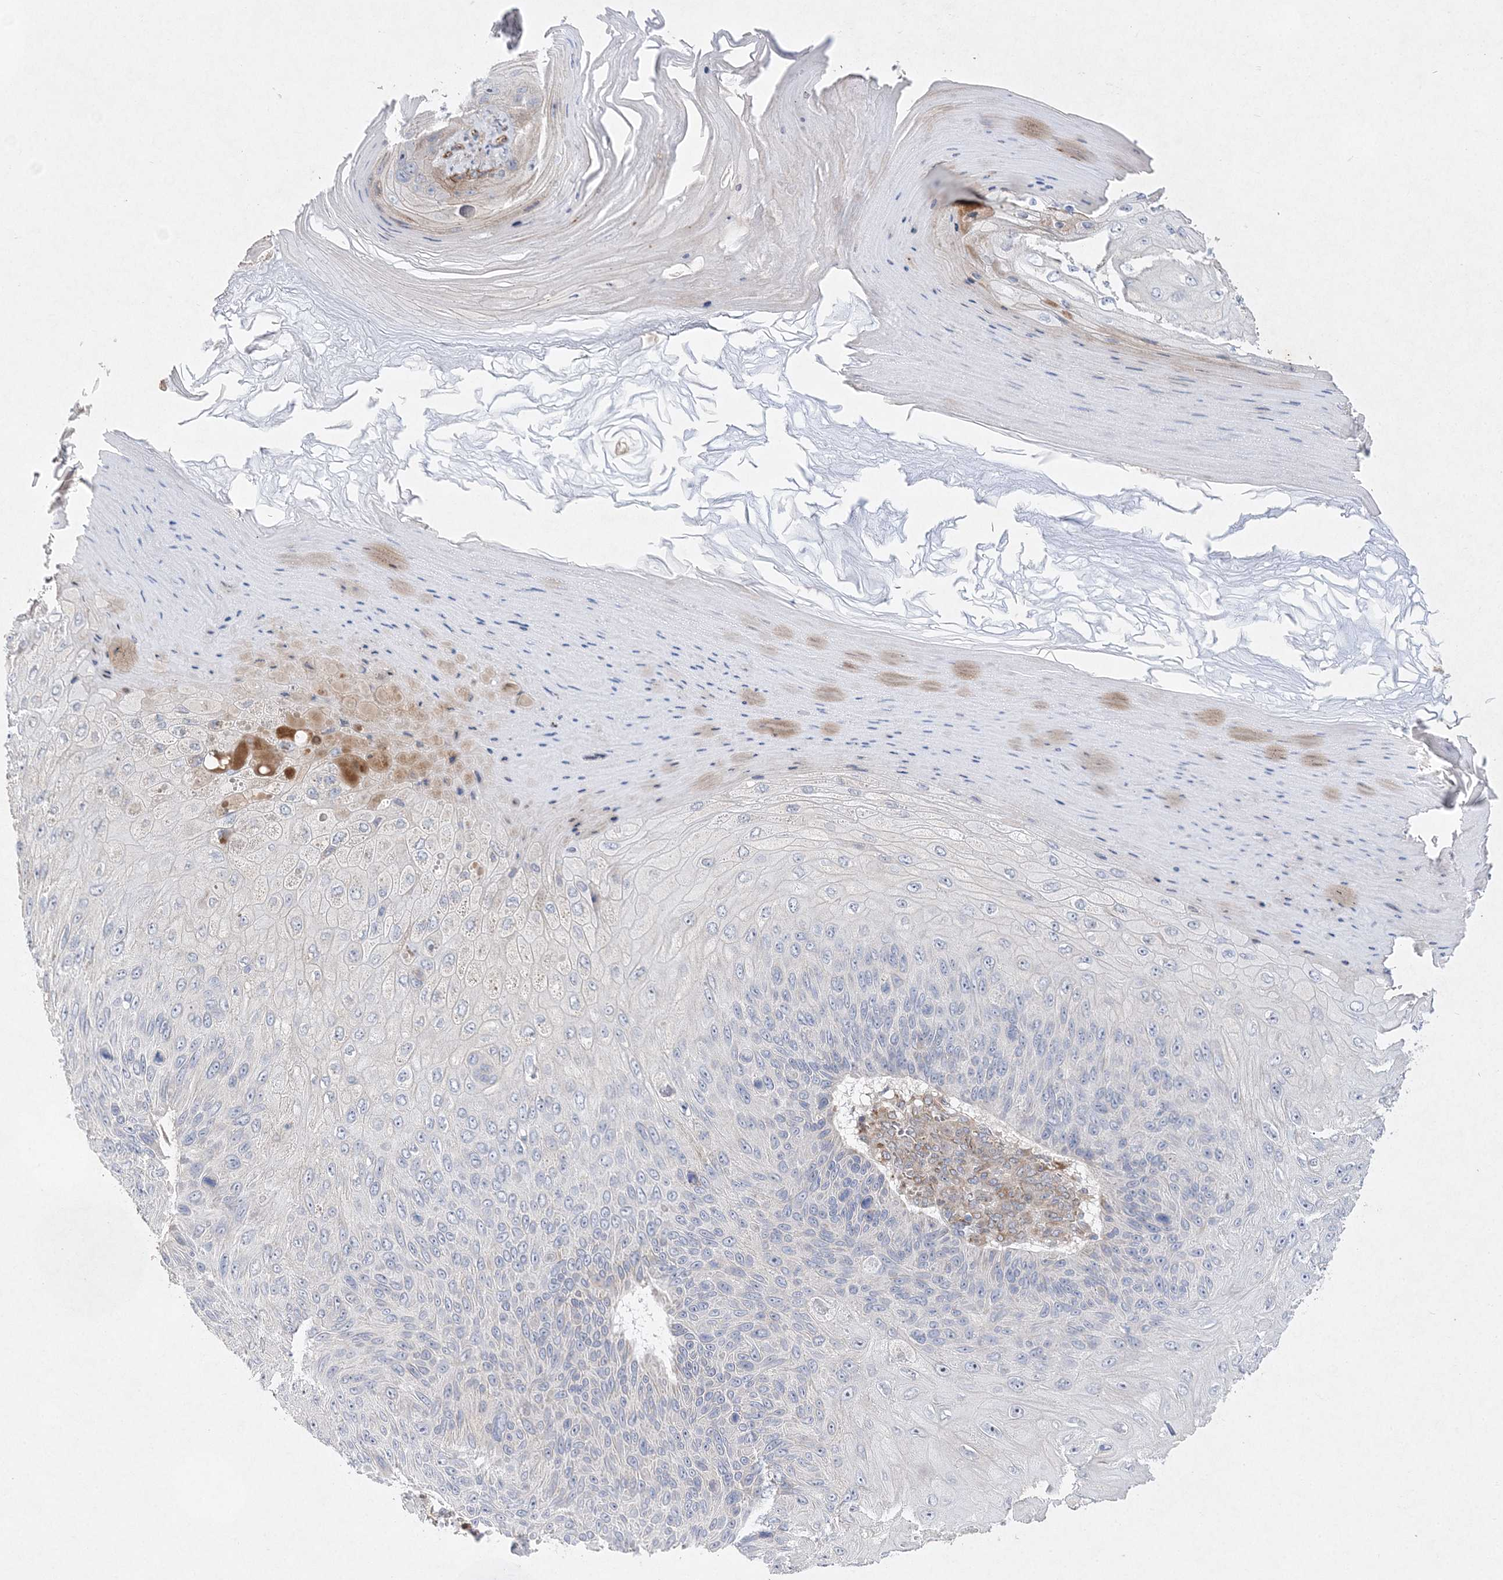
{"staining": {"intensity": "negative", "quantity": "none", "location": "none"}, "tissue": "skin cancer", "cell_type": "Tumor cells", "image_type": "cancer", "snomed": [{"axis": "morphology", "description": "Squamous cell carcinoma, NOS"}, {"axis": "topography", "description": "Skin"}], "caption": "This is a histopathology image of immunohistochemistry (IHC) staining of skin squamous cell carcinoma, which shows no staining in tumor cells. (DAB immunohistochemistry visualized using brightfield microscopy, high magnification).", "gene": "TMEM132B", "patient": {"sex": "female", "age": 88}}